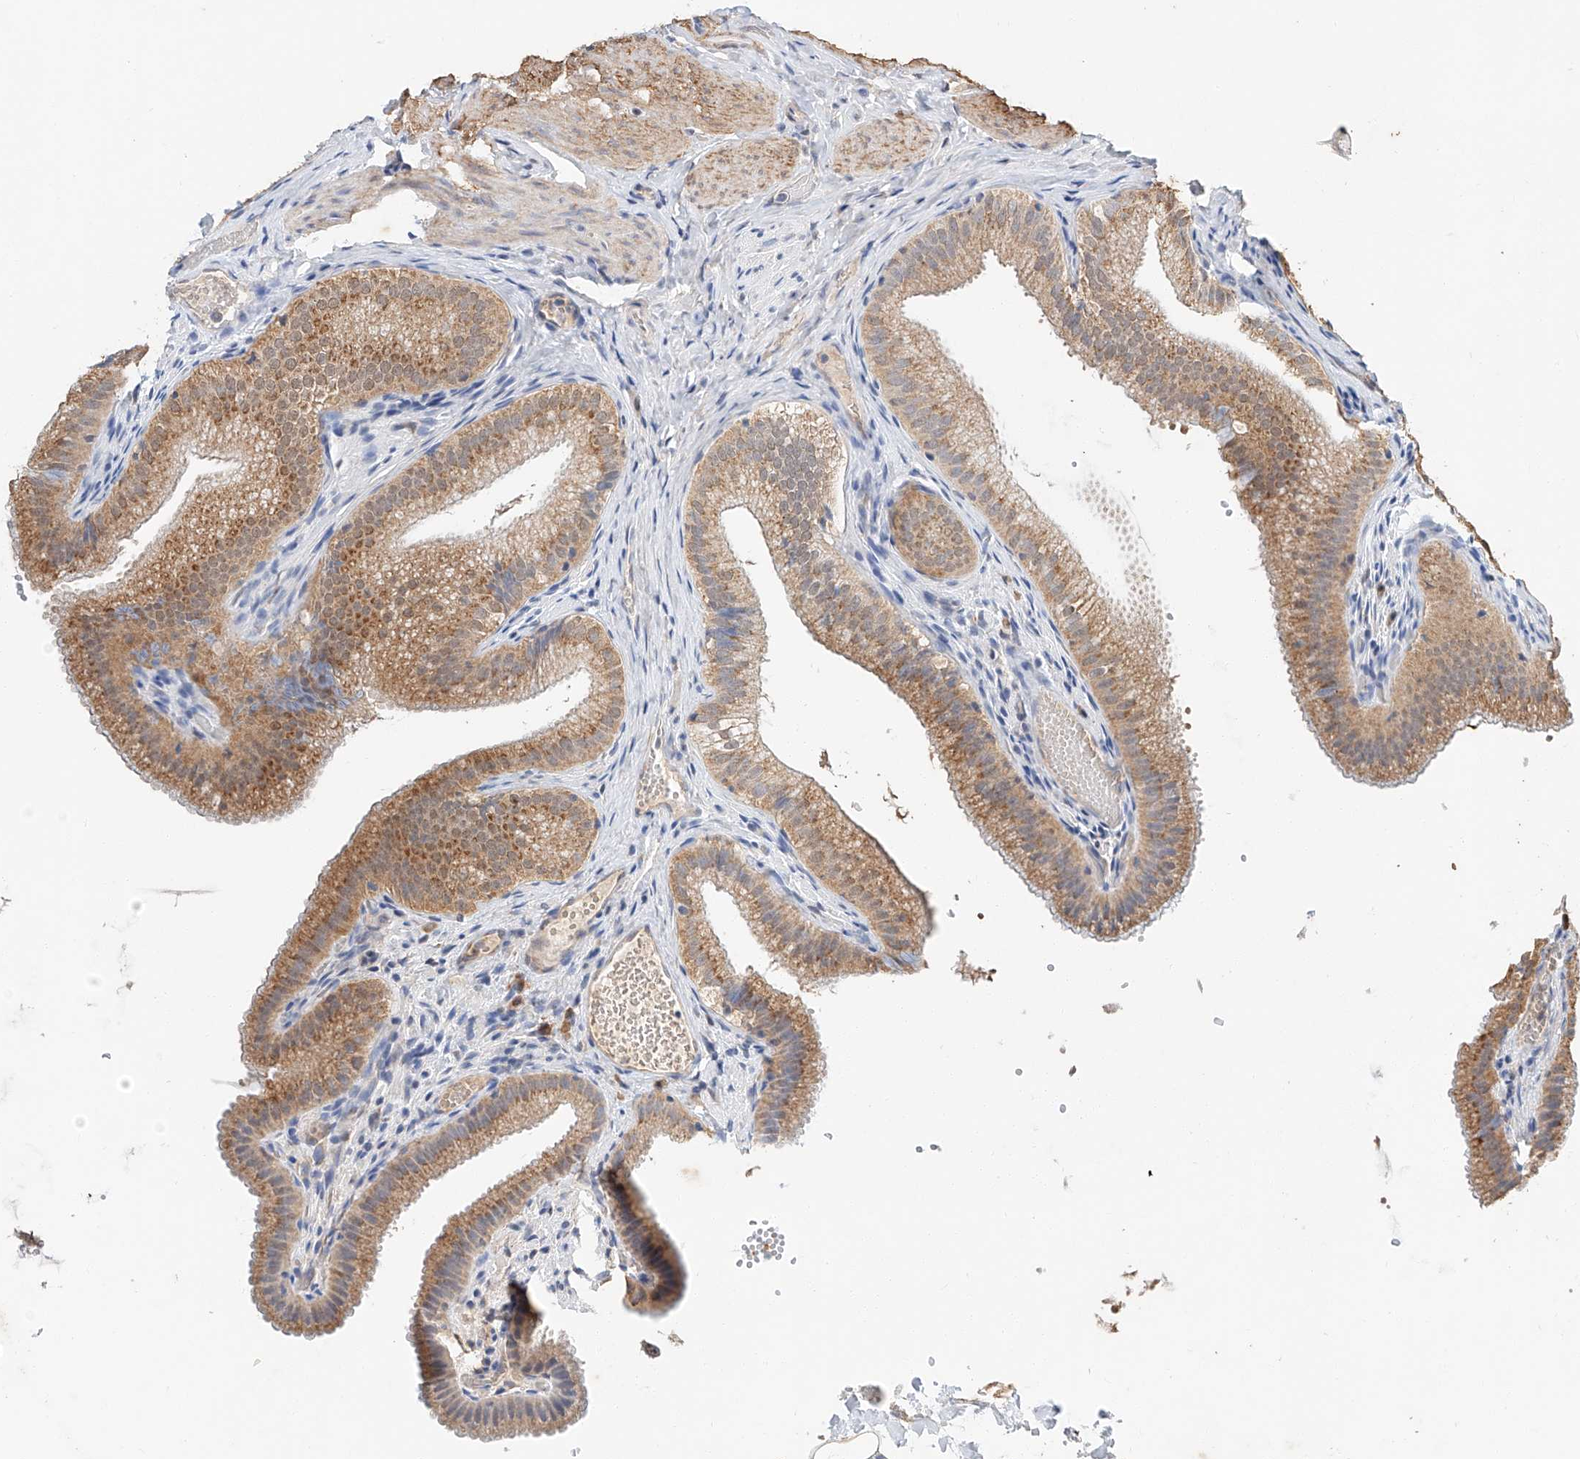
{"staining": {"intensity": "moderate", "quantity": ">75%", "location": "cytoplasmic/membranous"}, "tissue": "gallbladder", "cell_type": "Glandular cells", "image_type": "normal", "snomed": [{"axis": "morphology", "description": "Normal tissue, NOS"}, {"axis": "topography", "description": "Gallbladder"}], "caption": "Immunohistochemistry (IHC) histopathology image of benign gallbladder: human gallbladder stained using IHC demonstrates medium levels of moderate protein expression localized specifically in the cytoplasmic/membranous of glandular cells, appearing as a cytoplasmic/membranous brown color.", "gene": "CTDP1", "patient": {"sex": "female", "age": 30}}